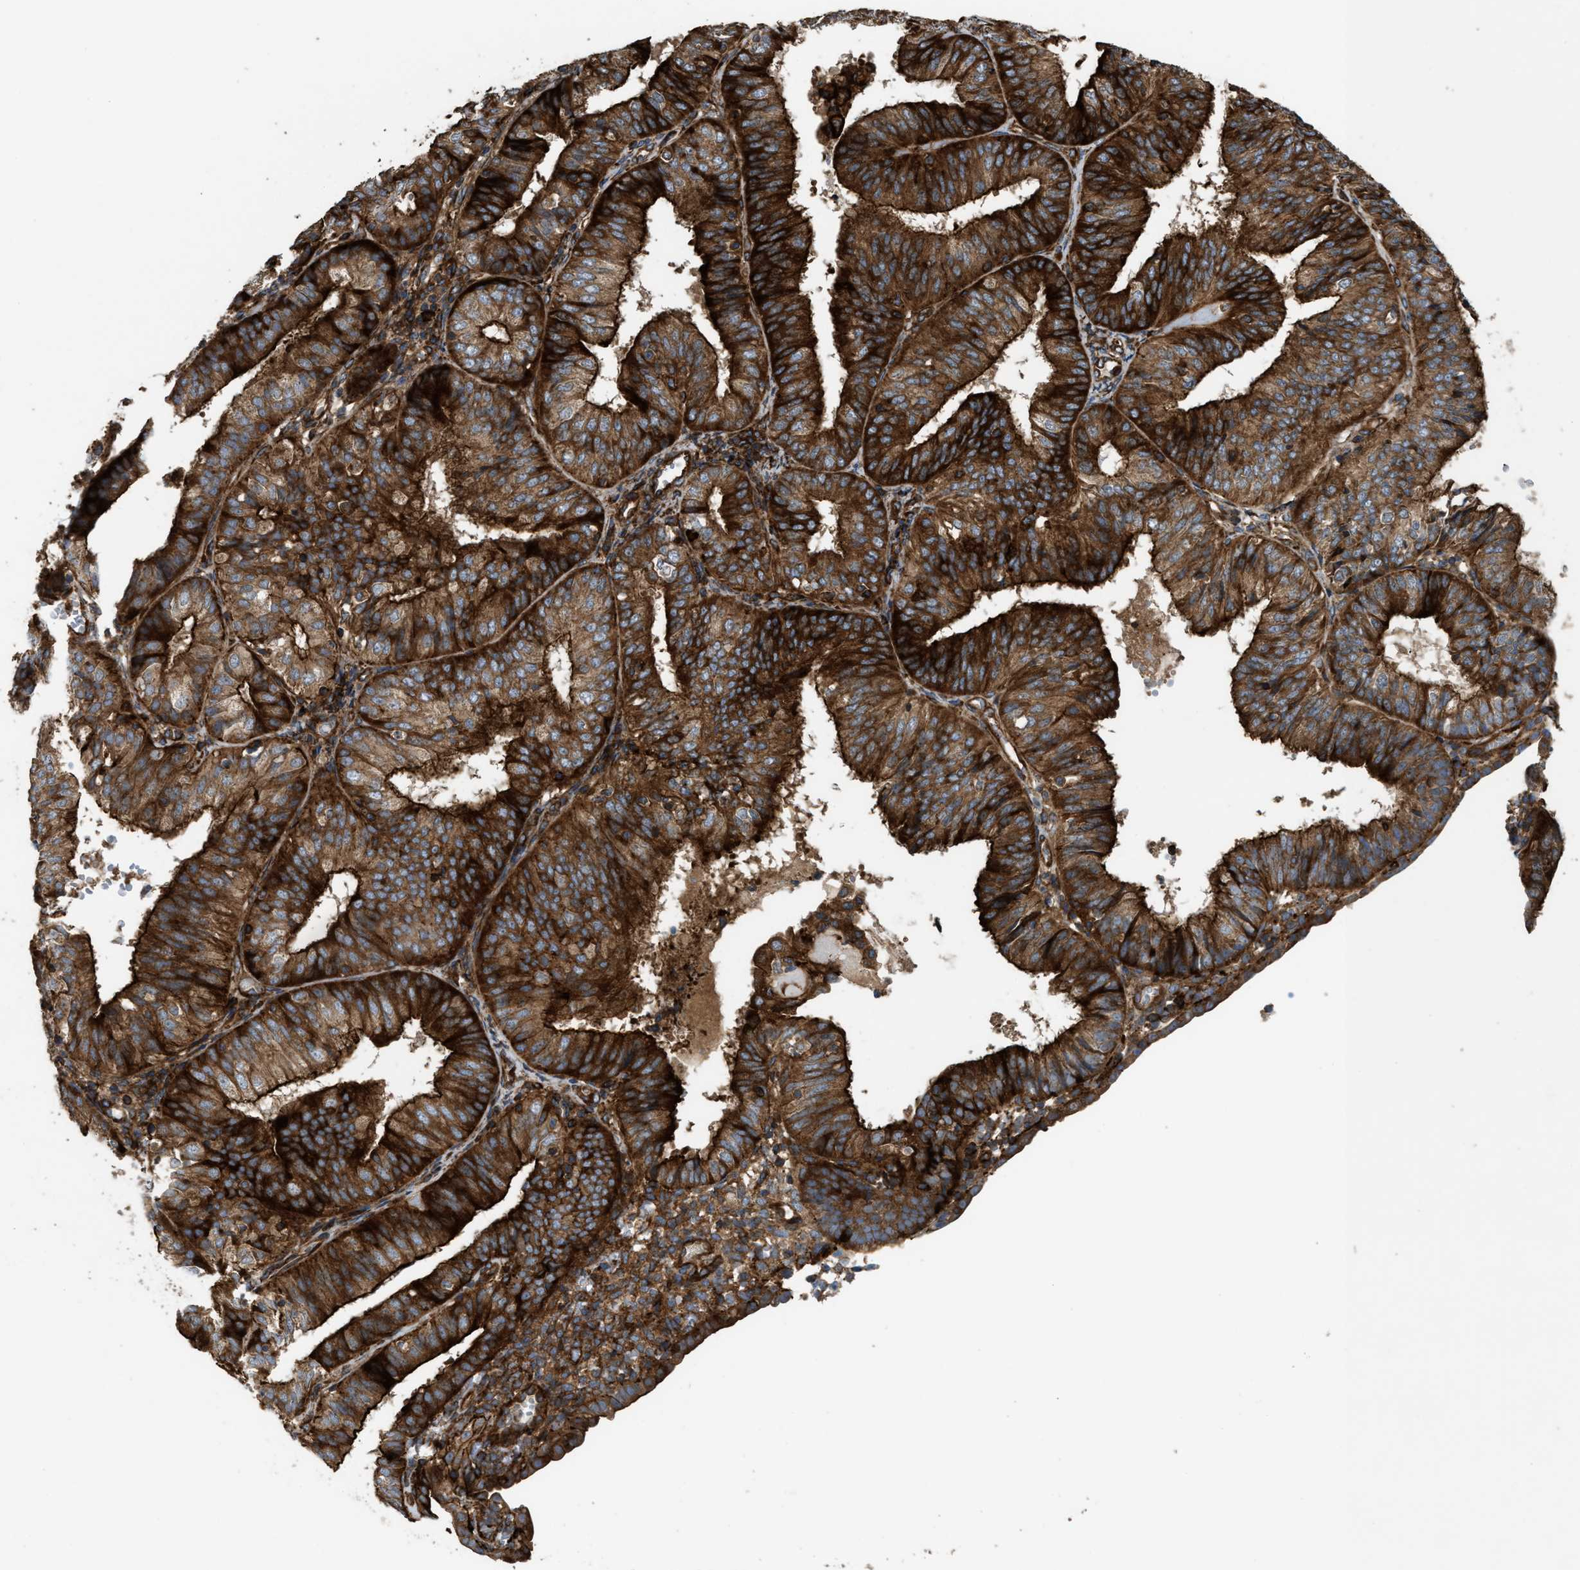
{"staining": {"intensity": "strong", "quantity": ">75%", "location": "cytoplasmic/membranous"}, "tissue": "endometrial cancer", "cell_type": "Tumor cells", "image_type": "cancer", "snomed": [{"axis": "morphology", "description": "Adenocarcinoma, NOS"}, {"axis": "topography", "description": "Endometrium"}], "caption": "Tumor cells show strong cytoplasmic/membranous staining in about >75% of cells in adenocarcinoma (endometrial).", "gene": "EGLN1", "patient": {"sex": "female", "age": 58}}